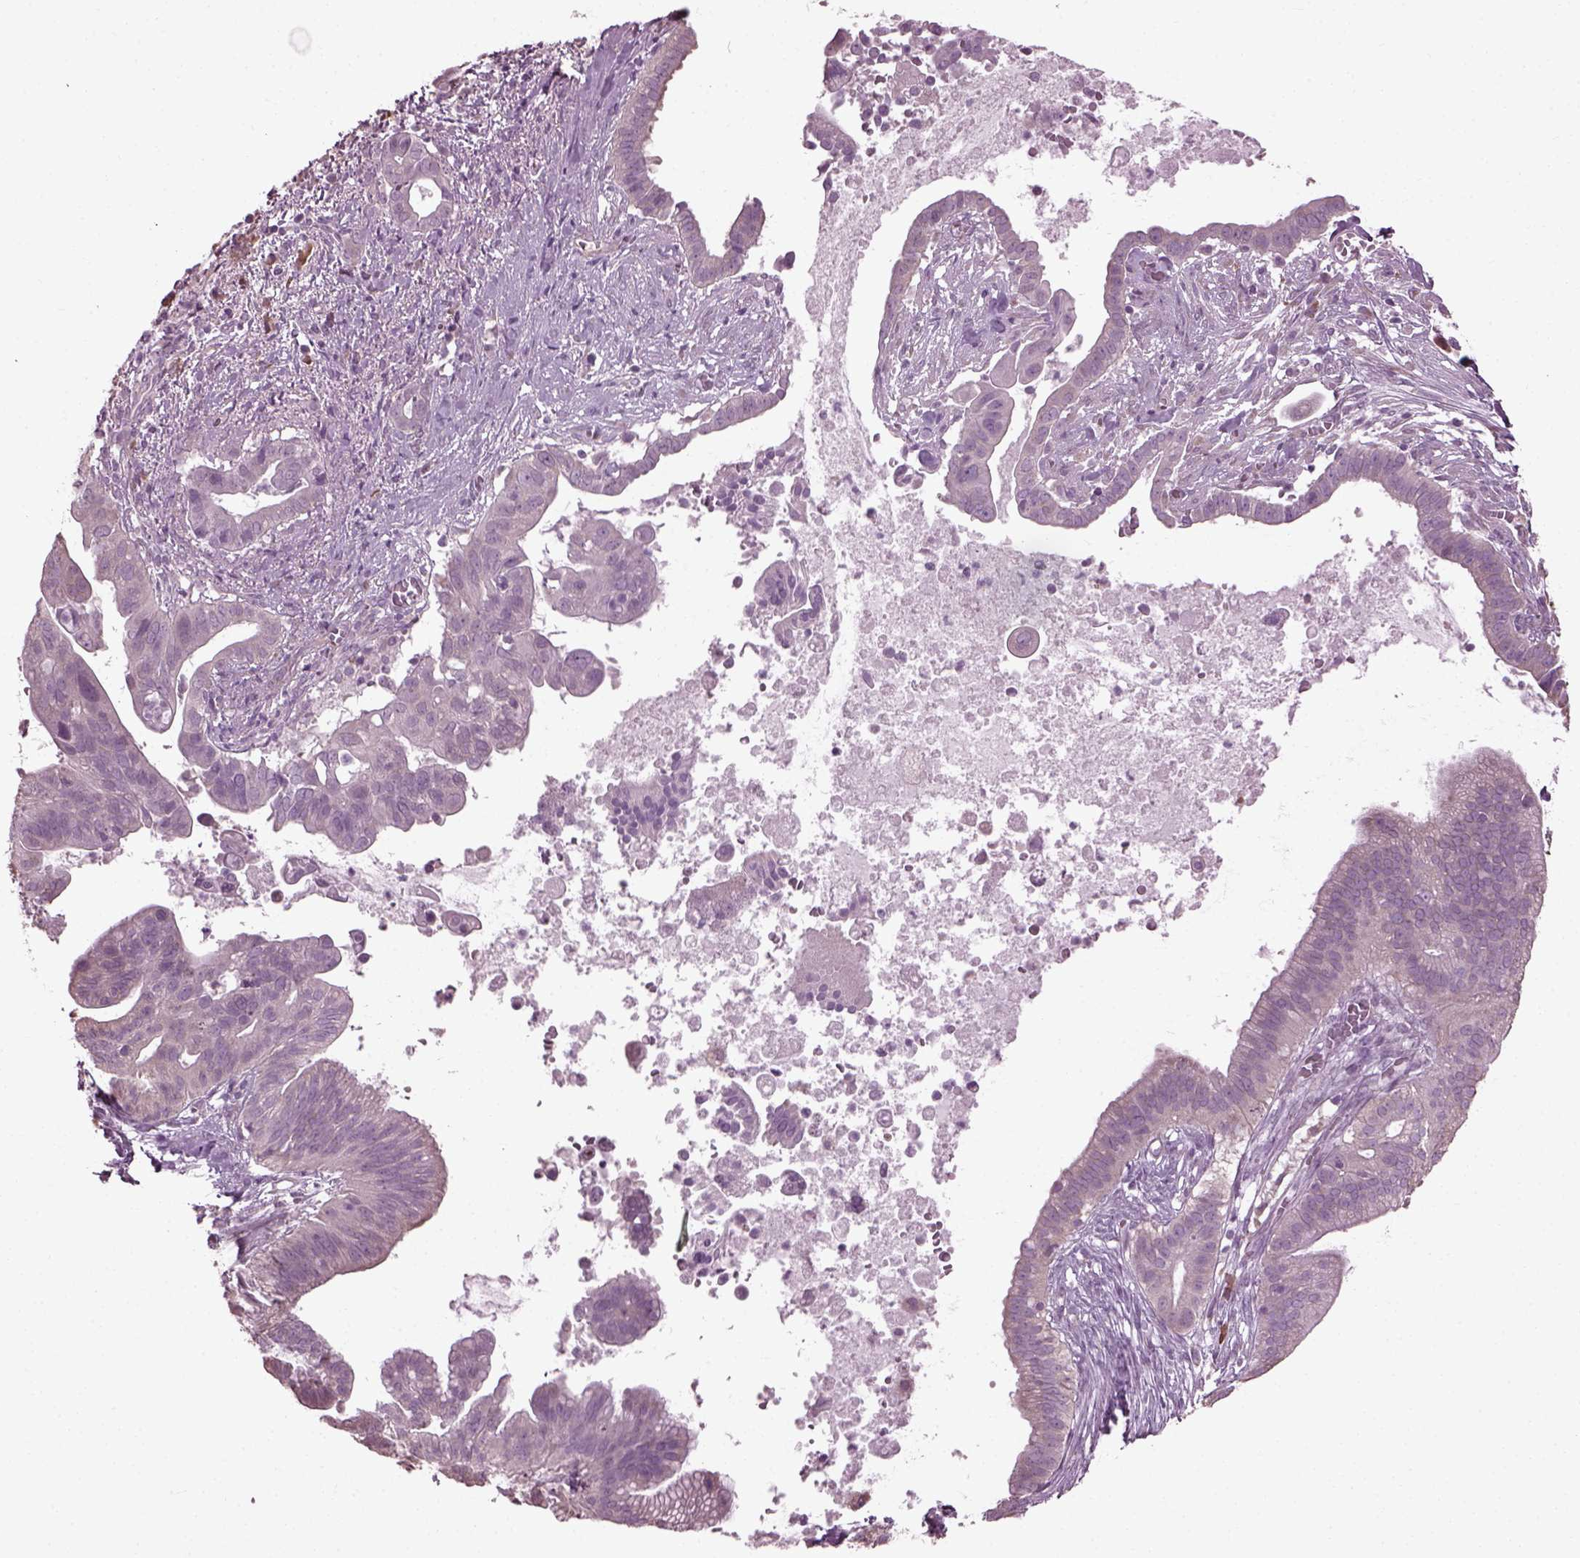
{"staining": {"intensity": "weak", "quantity": "<25%", "location": "cytoplasmic/membranous"}, "tissue": "pancreatic cancer", "cell_type": "Tumor cells", "image_type": "cancer", "snomed": [{"axis": "morphology", "description": "Adenocarcinoma, NOS"}, {"axis": "topography", "description": "Pancreas"}], "caption": "Tumor cells show no significant protein expression in pancreatic cancer (adenocarcinoma).", "gene": "CABP5", "patient": {"sex": "male", "age": 61}}